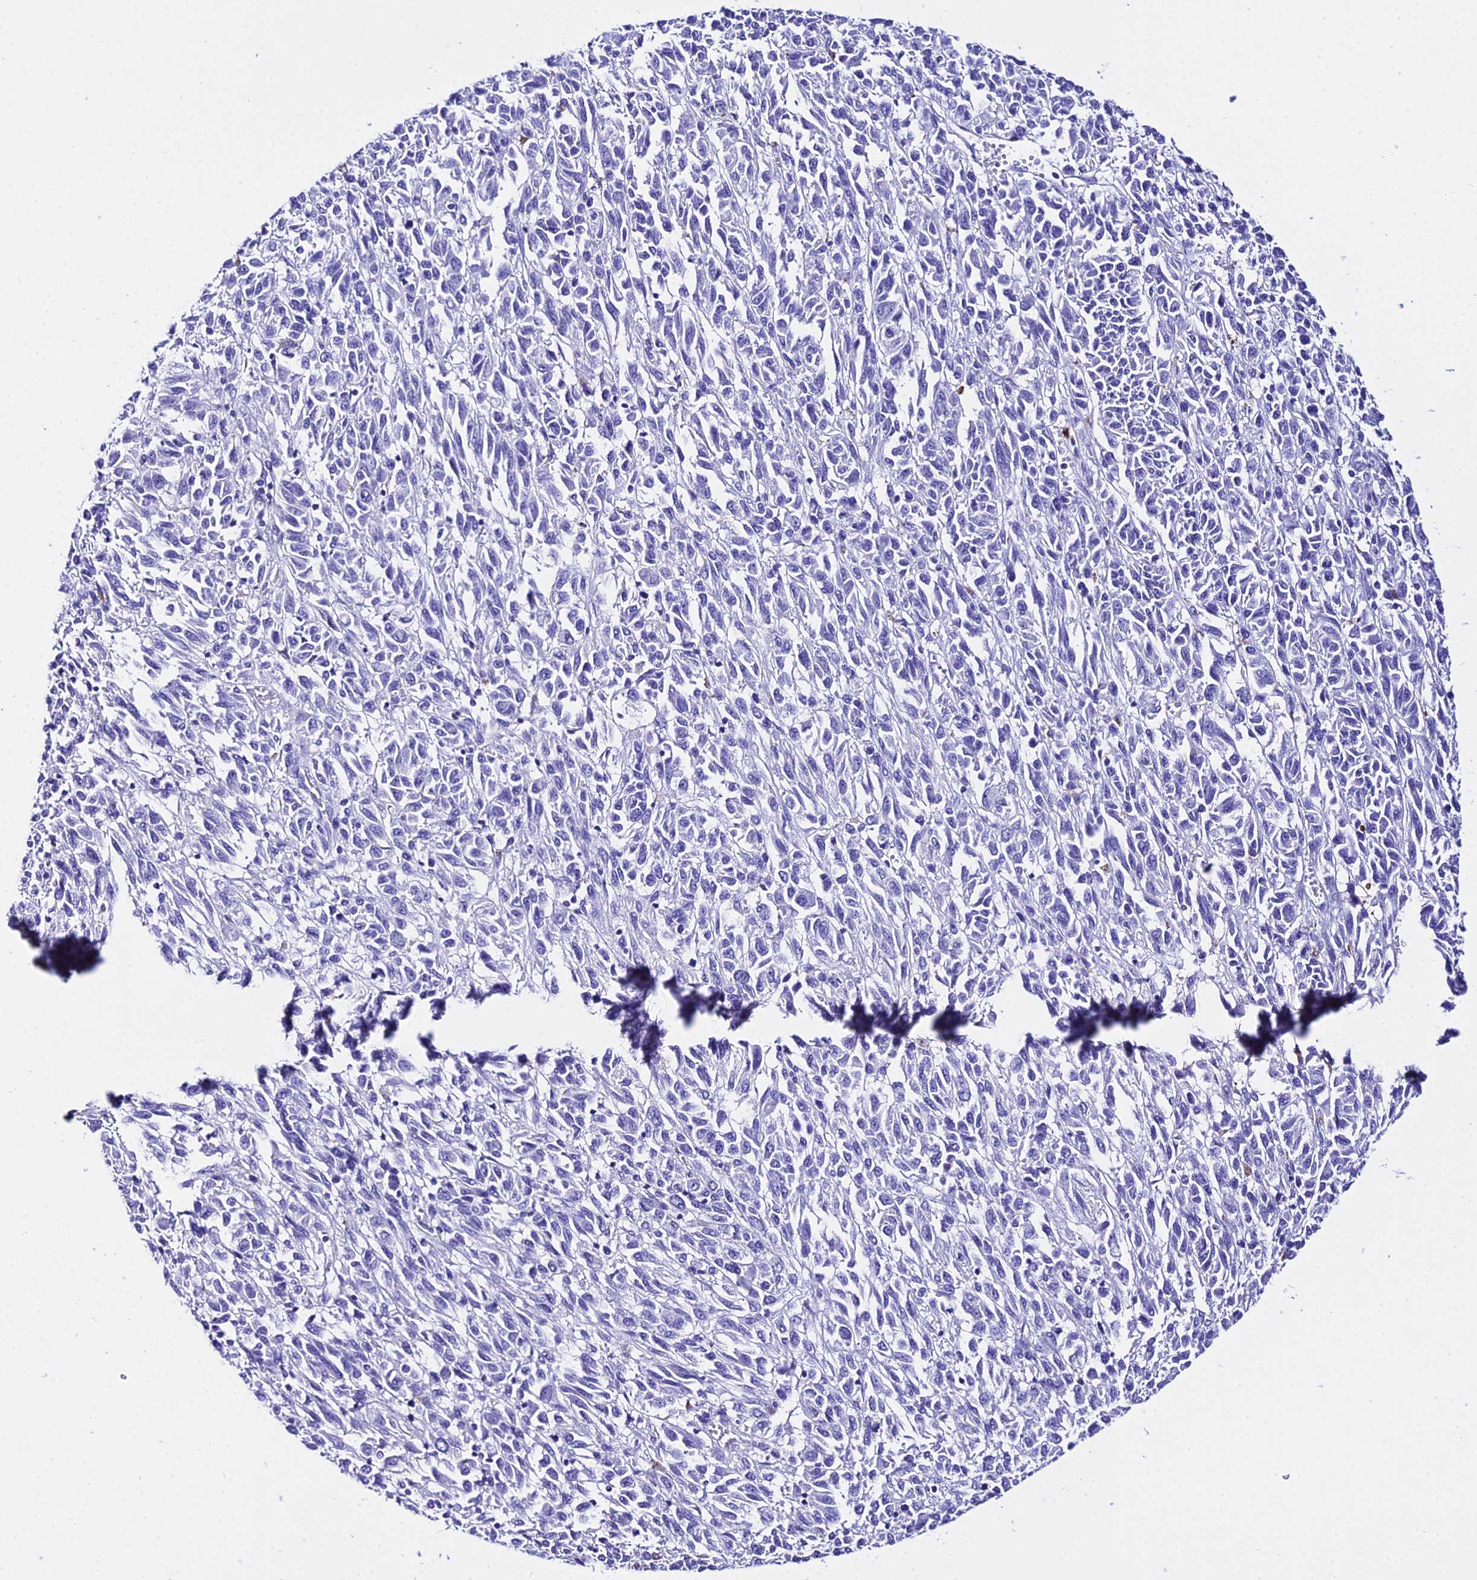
{"staining": {"intensity": "negative", "quantity": "none", "location": "none"}, "tissue": "melanoma", "cell_type": "Tumor cells", "image_type": "cancer", "snomed": [{"axis": "morphology", "description": "Malignant melanoma, Metastatic site"}, {"axis": "topography", "description": "Lung"}], "caption": "There is no significant expression in tumor cells of malignant melanoma (metastatic site).", "gene": "TRMT44", "patient": {"sex": "male", "age": 64}}